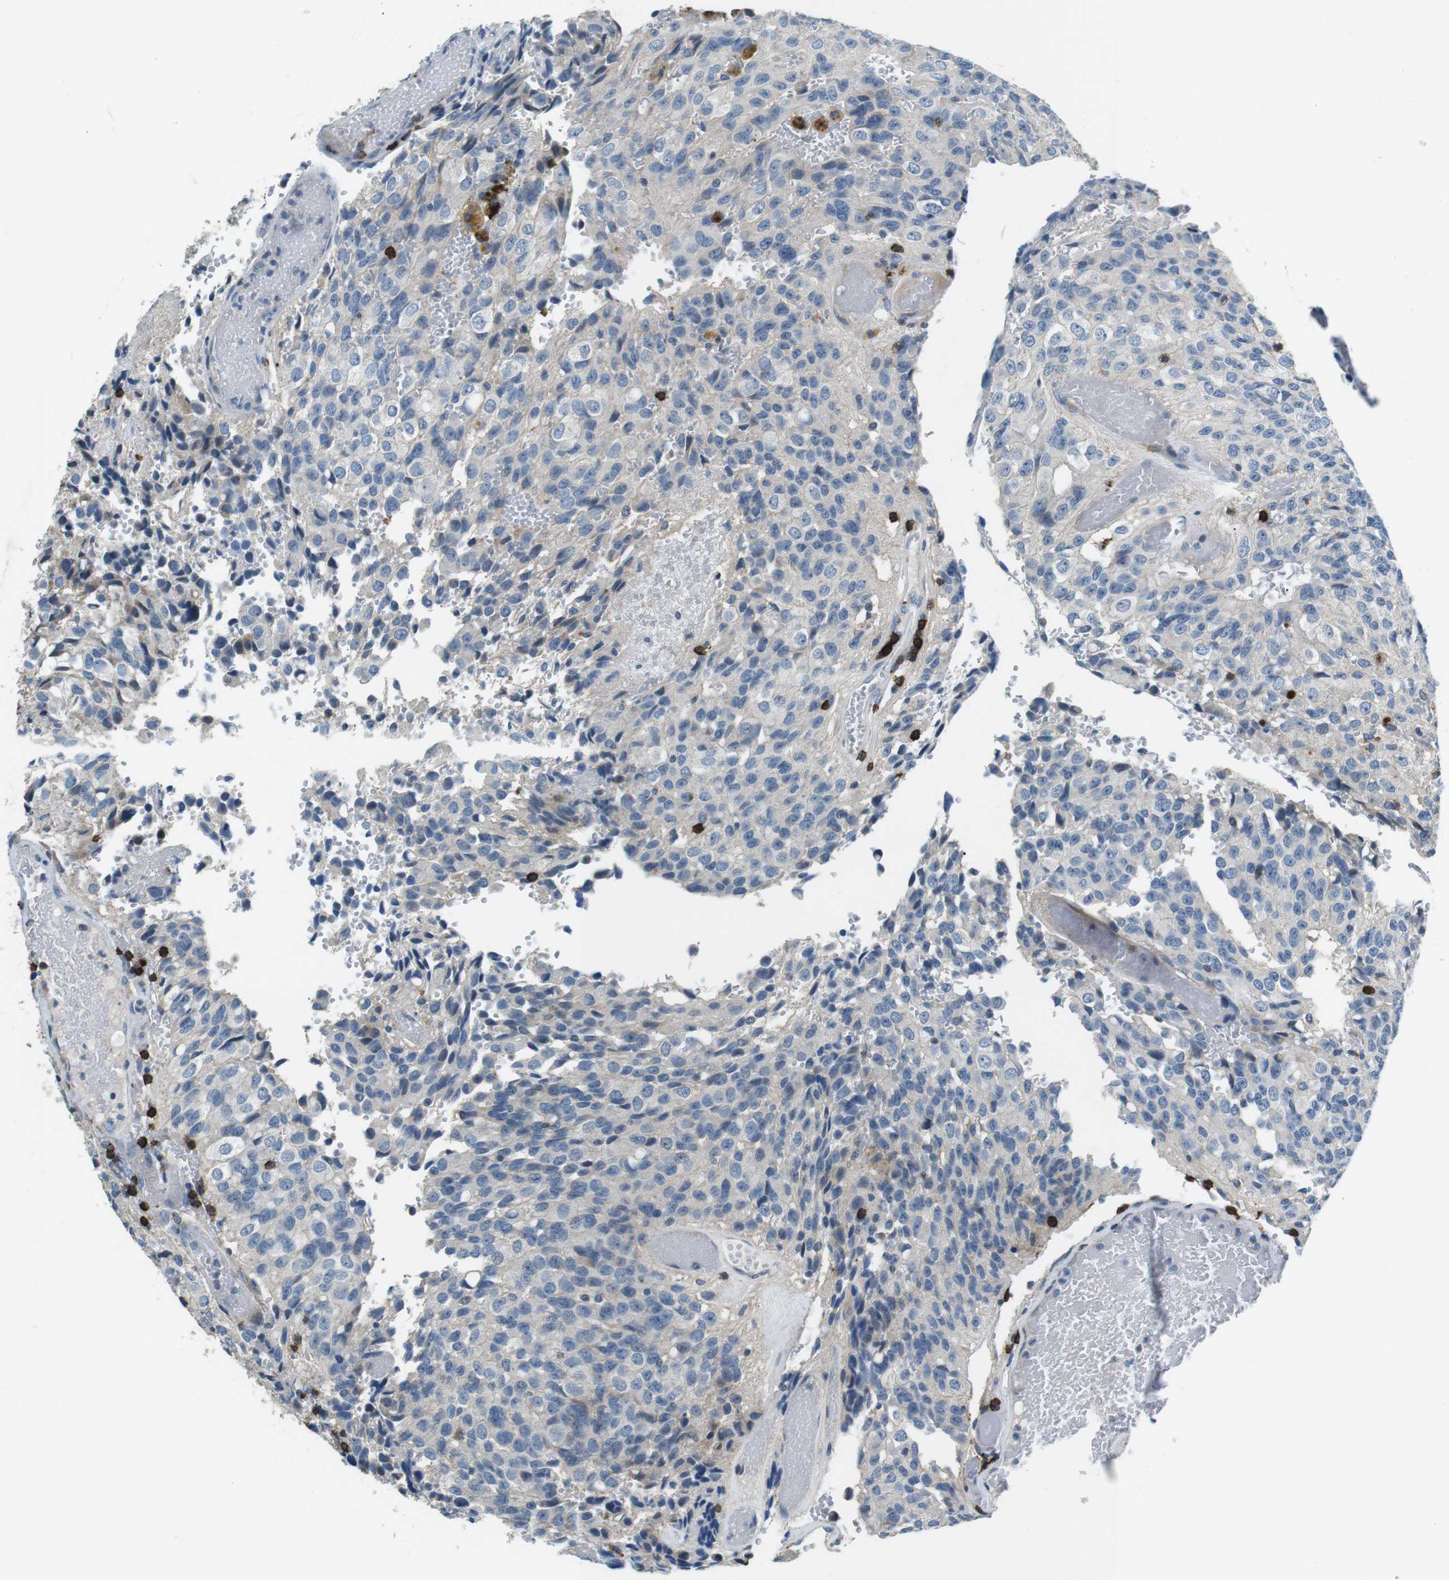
{"staining": {"intensity": "negative", "quantity": "none", "location": "none"}, "tissue": "glioma", "cell_type": "Tumor cells", "image_type": "cancer", "snomed": [{"axis": "morphology", "description": "Glioma, malignant, High grade"}, {"axis": "topography", "description": "Brain"}], "caption": "A micrograph of human glioma is negative for staining in tumor cells.", "gene": "CD6", "patient": {"sex": "male", "age": 32}}